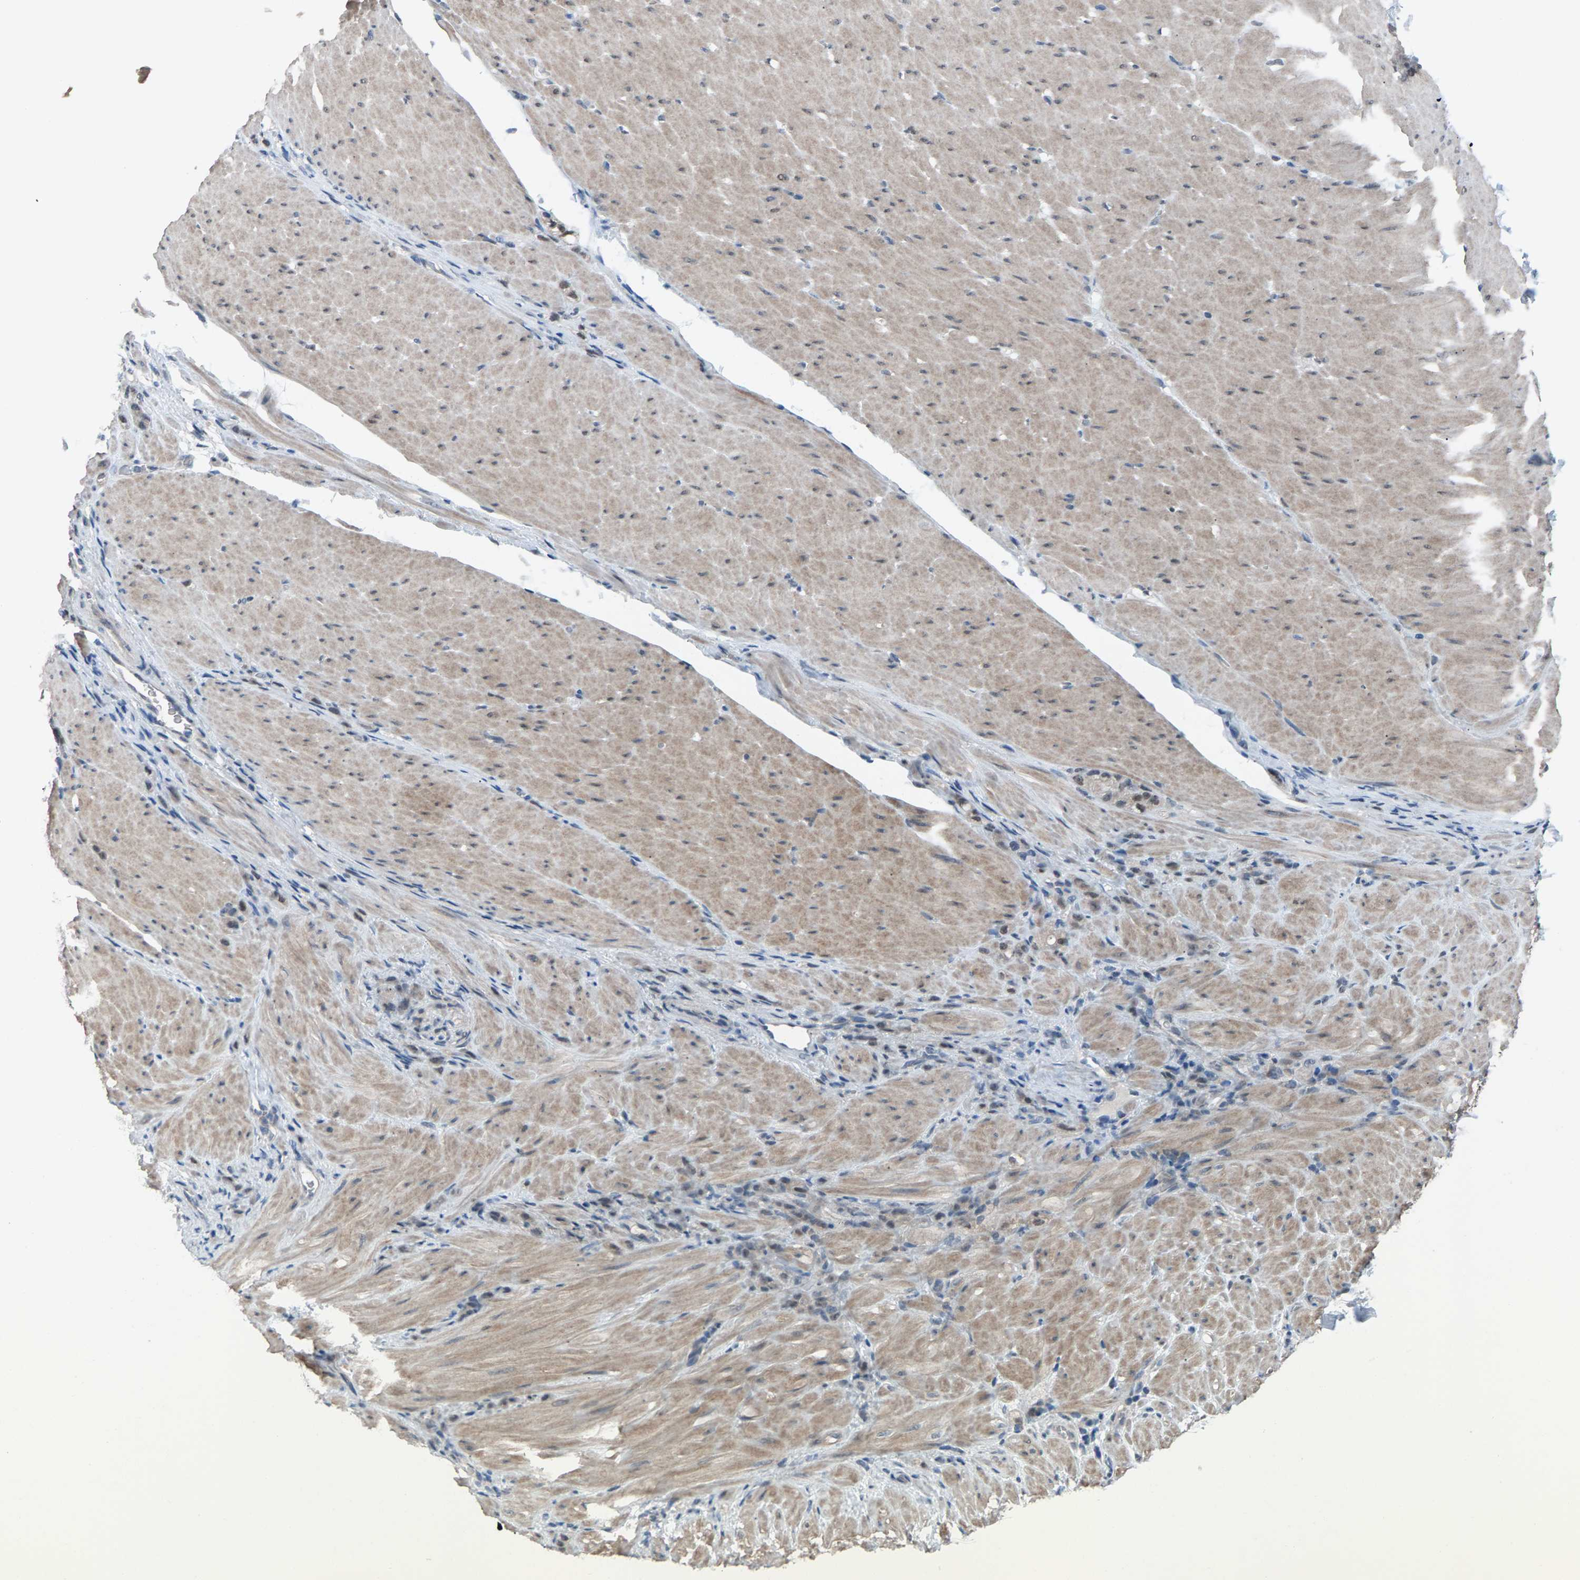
{"staining": {"intensity": "weak", "quantity": "25%-75%", "location": "nuclear"}, "tissue": "stomach cancer", "cell_type": "Tumor cells", "image_type": "cancer", "snomed": [{"axis": "morphology", "description": "Normal tissue, NOS"}, {"axis": "morphology", "description": "Adenocarcinoma, NOS"}, {"axis": "topography", "description": "Stomach"}], "caption": "Immunohistochemistry of adenocarcinoma (stomach) displays low levels of weak nuclear positivity in approximately 25%-75% of tumor cells. (Brightfield microscopy of DAB IHC at high magnification).", "gene": "ZNF276", "patient": {"sex": "male", "age": 82}}